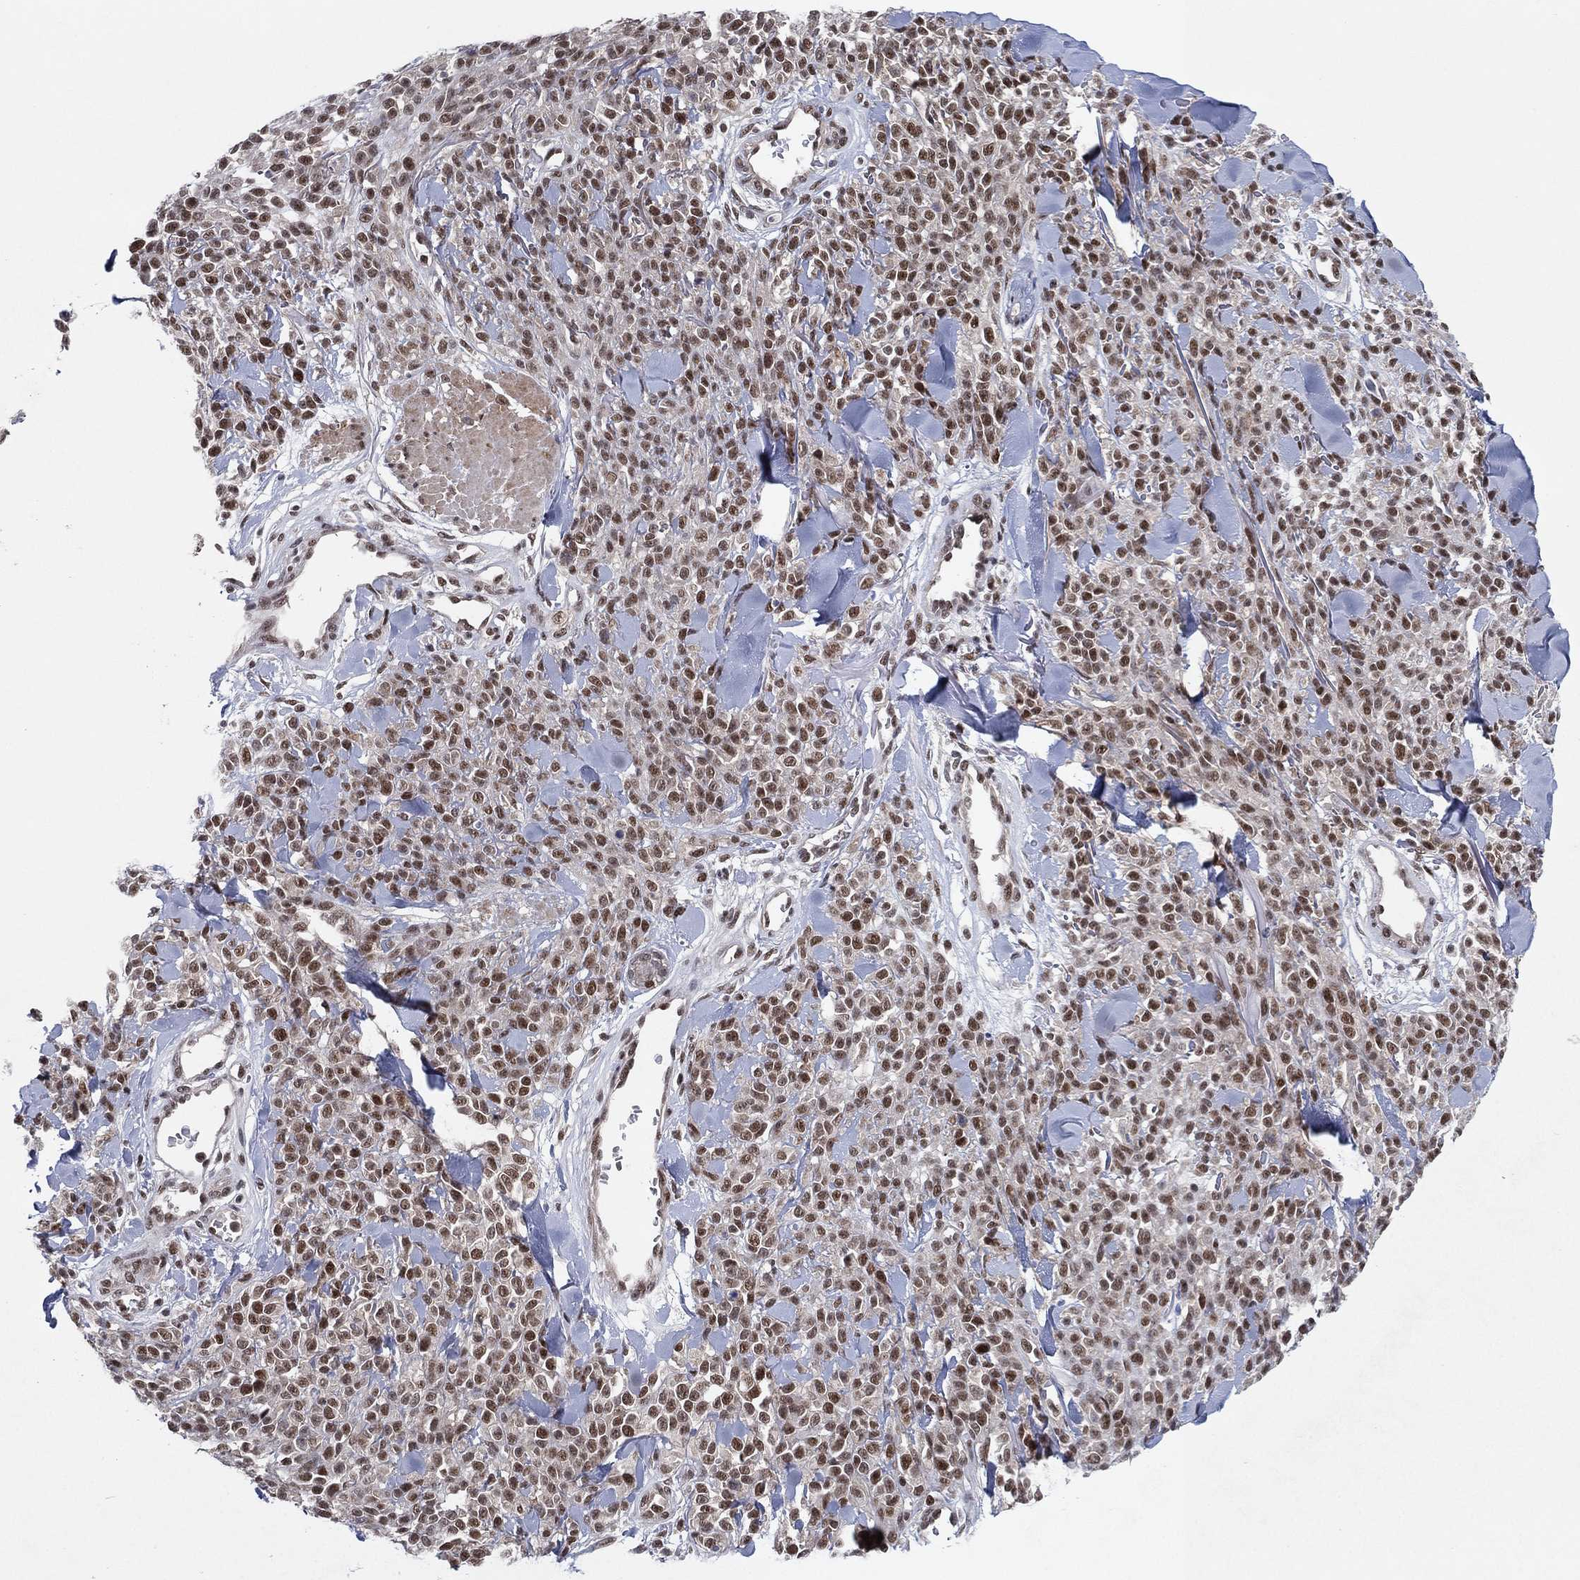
{"staining": {"intensity": "moderate", "quantity": "25%-75%", "location": "nuclear"}, "tissue": "melanoma", "cell_type": "Tumor cells", "image_type": "cancer", "snomed": [{"axis": "morphology", "description": "Malignant melanoma, NOS"}, {"axis": "topography", "description": "Skin"}, {"axis": "topography", "description": "Skin of trunk"}], "caption": "Protein expression analysis of human melanoma reveals moderate nuclear positivity in about 25%-75% of tumor cells.", "gene": "DGCR8", "patient": {"sex": "male", "age": 74}}